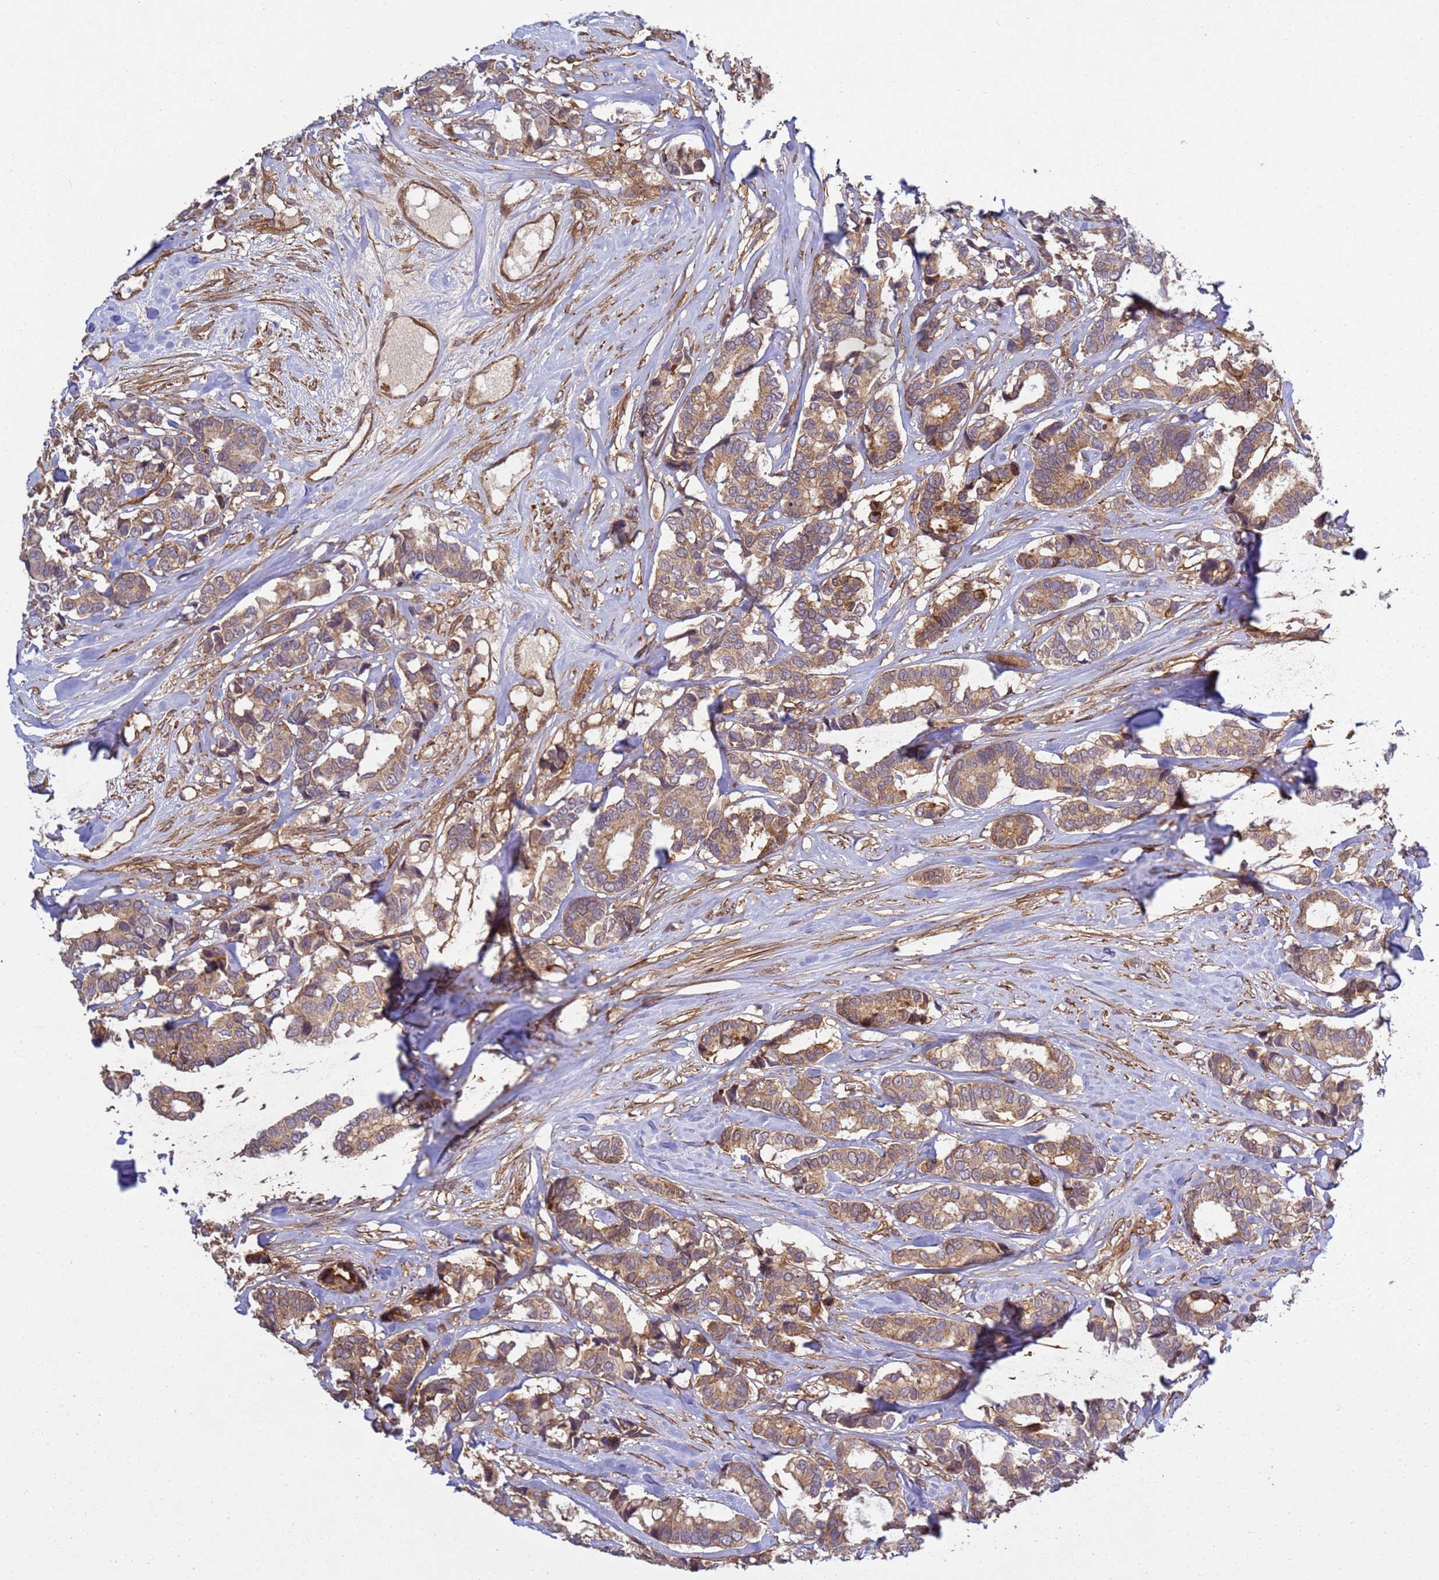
{"staining": {"intensity": "moderate", "quantity": ">75%", "location": "cytoplasmic/membranous"}, "tissue": "breast cancer", "cell_type": "Tumor cells", "image_type": "cancer", "snomed": [{"axis": "morphology", "description": "Normal tissue, NOS"}, {"axis": "morphology", "description": "Duct carcinoma"}, {"axis": "topography", "description": "Breast"}], "caption": "Immunohistochemistry histopathology image of human breast invasive ductal carcinoma stained for a protein (brown), which shows medium levels of moderate cytoplasmic/membranous expression in approximately >75% of tumor cells.", "gene": "C8orf34", "patient": {"sex": "female", "age": 87}}